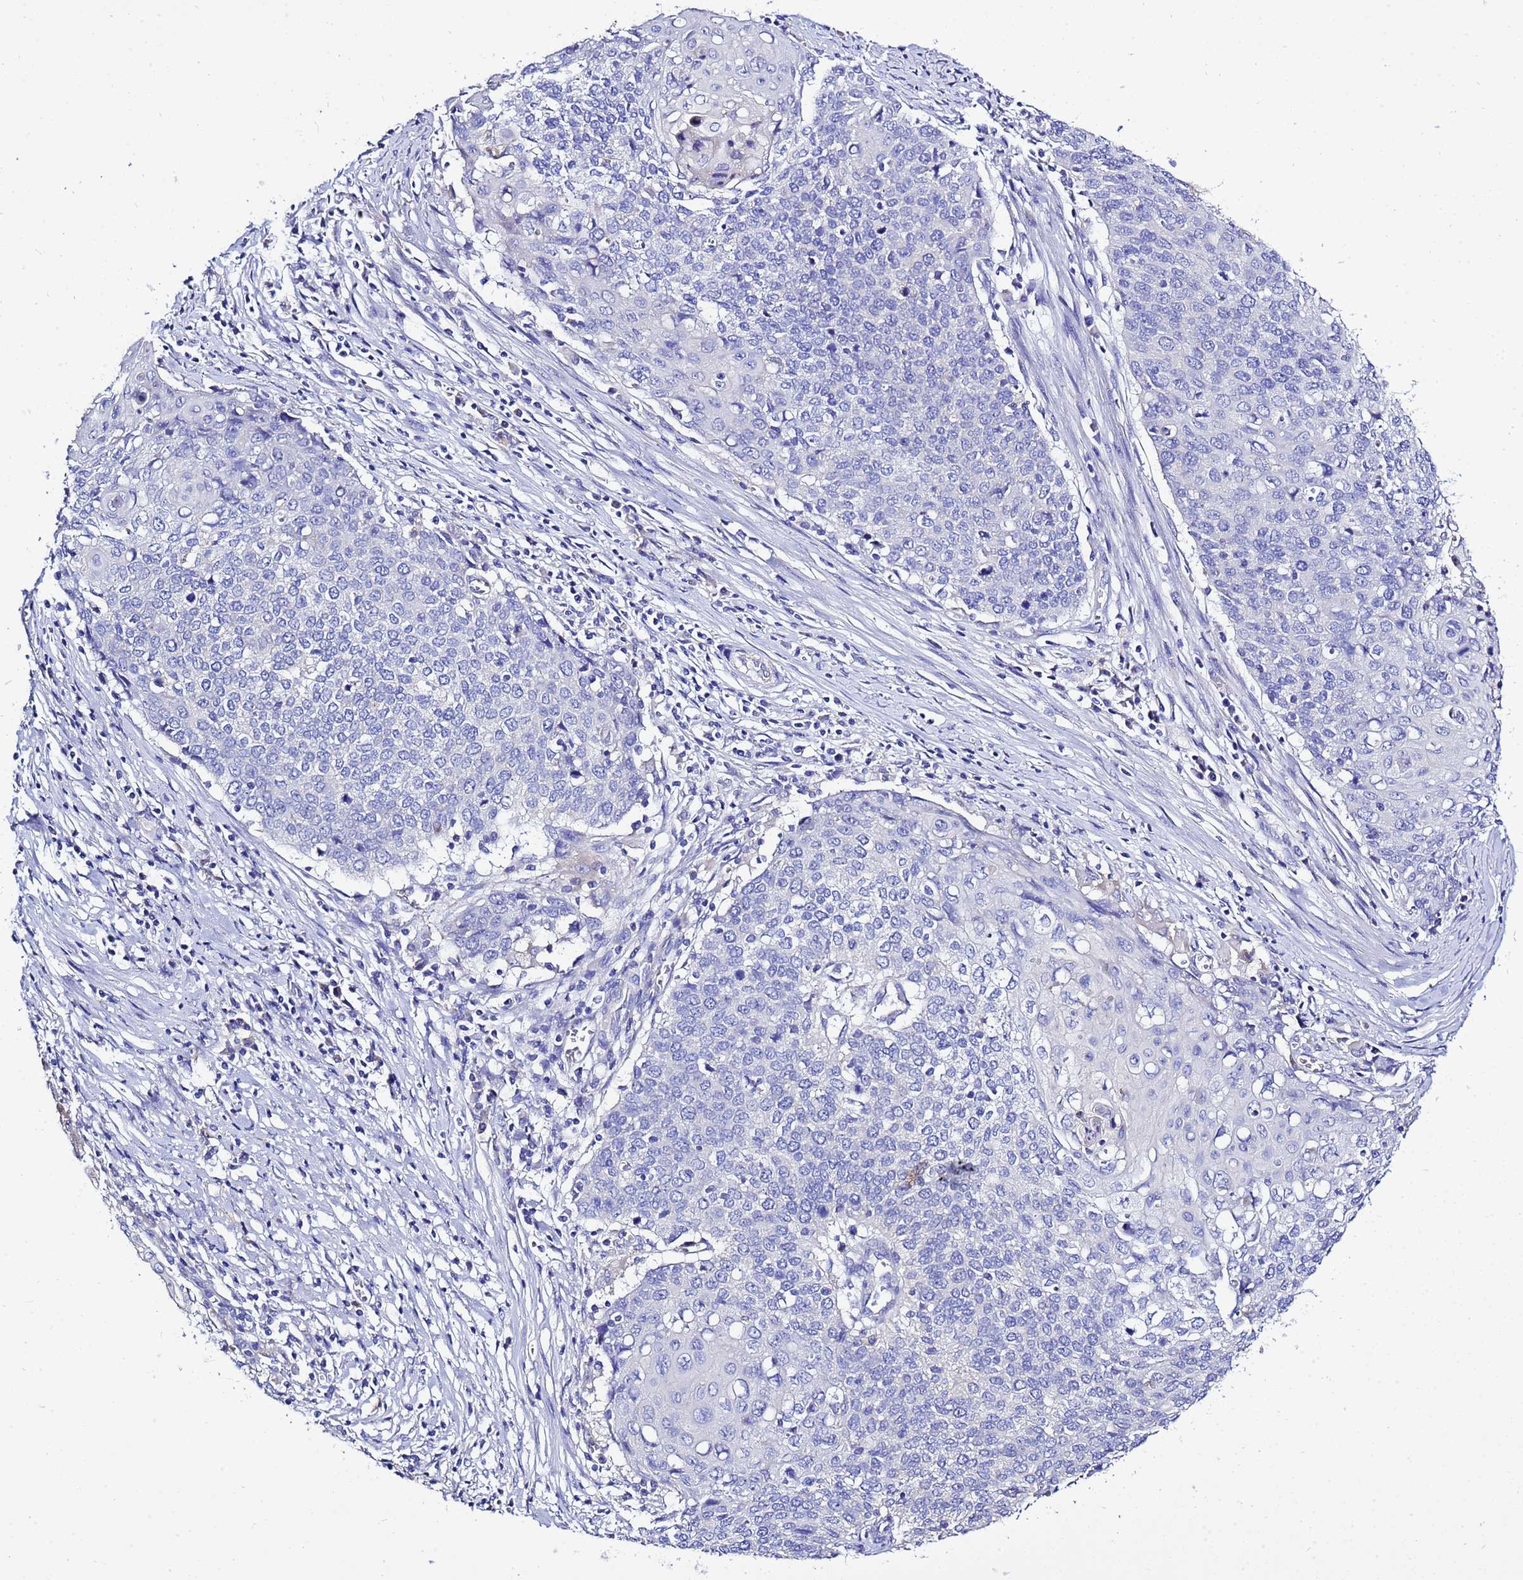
{"staining": {"intensity": "negative", "quantity": "none", "location": "none"}, "tissue": "cervical cancer", "cell_type": "Tumor cells", "image_type": "cancer", "snomed": [{"axis": "morphology", "description": "Squamous cell carcinoma, NOS"}, {"axis": "topography", "description": "Cervix"}], "caption": "Histopathology image shows no significant protein positivity in tumor cells of squamous cell carcinoma (cervical).", "gene": "KICS2", "patient": {"sex": "female", "age": 39}}